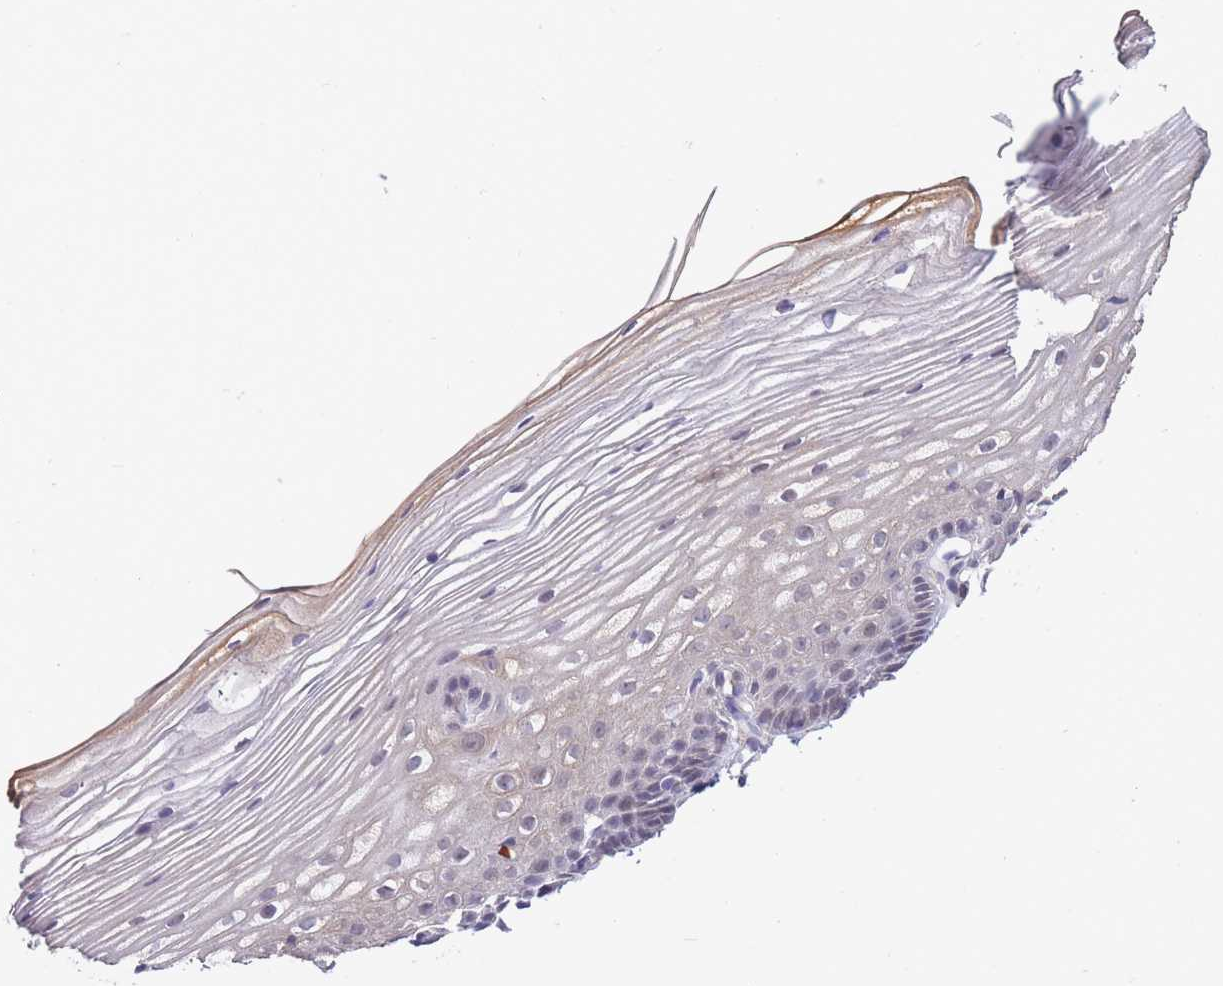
{"staining": {"intensity": "moderate", "quantity": "25%-75%", "location": "cytoplasmic/membranous"}, "tissue": "cervix", "cell_type": "Glandular cells", "image_type": "normal", "snomed": [{"axis": "morphology", "description": "Normal tissue, NOS"}, {"axis": "topography", "description": "Cervix"}], "caption": "A micrograph of cervix stained for a protein shows moderate cytoplasmic/membranous brown staining in glandular cells. (DAB IHC with brightfield microscopy, high magnification).", "gene": "SMC6", "patient": {"sex": "female", "age": 40}}